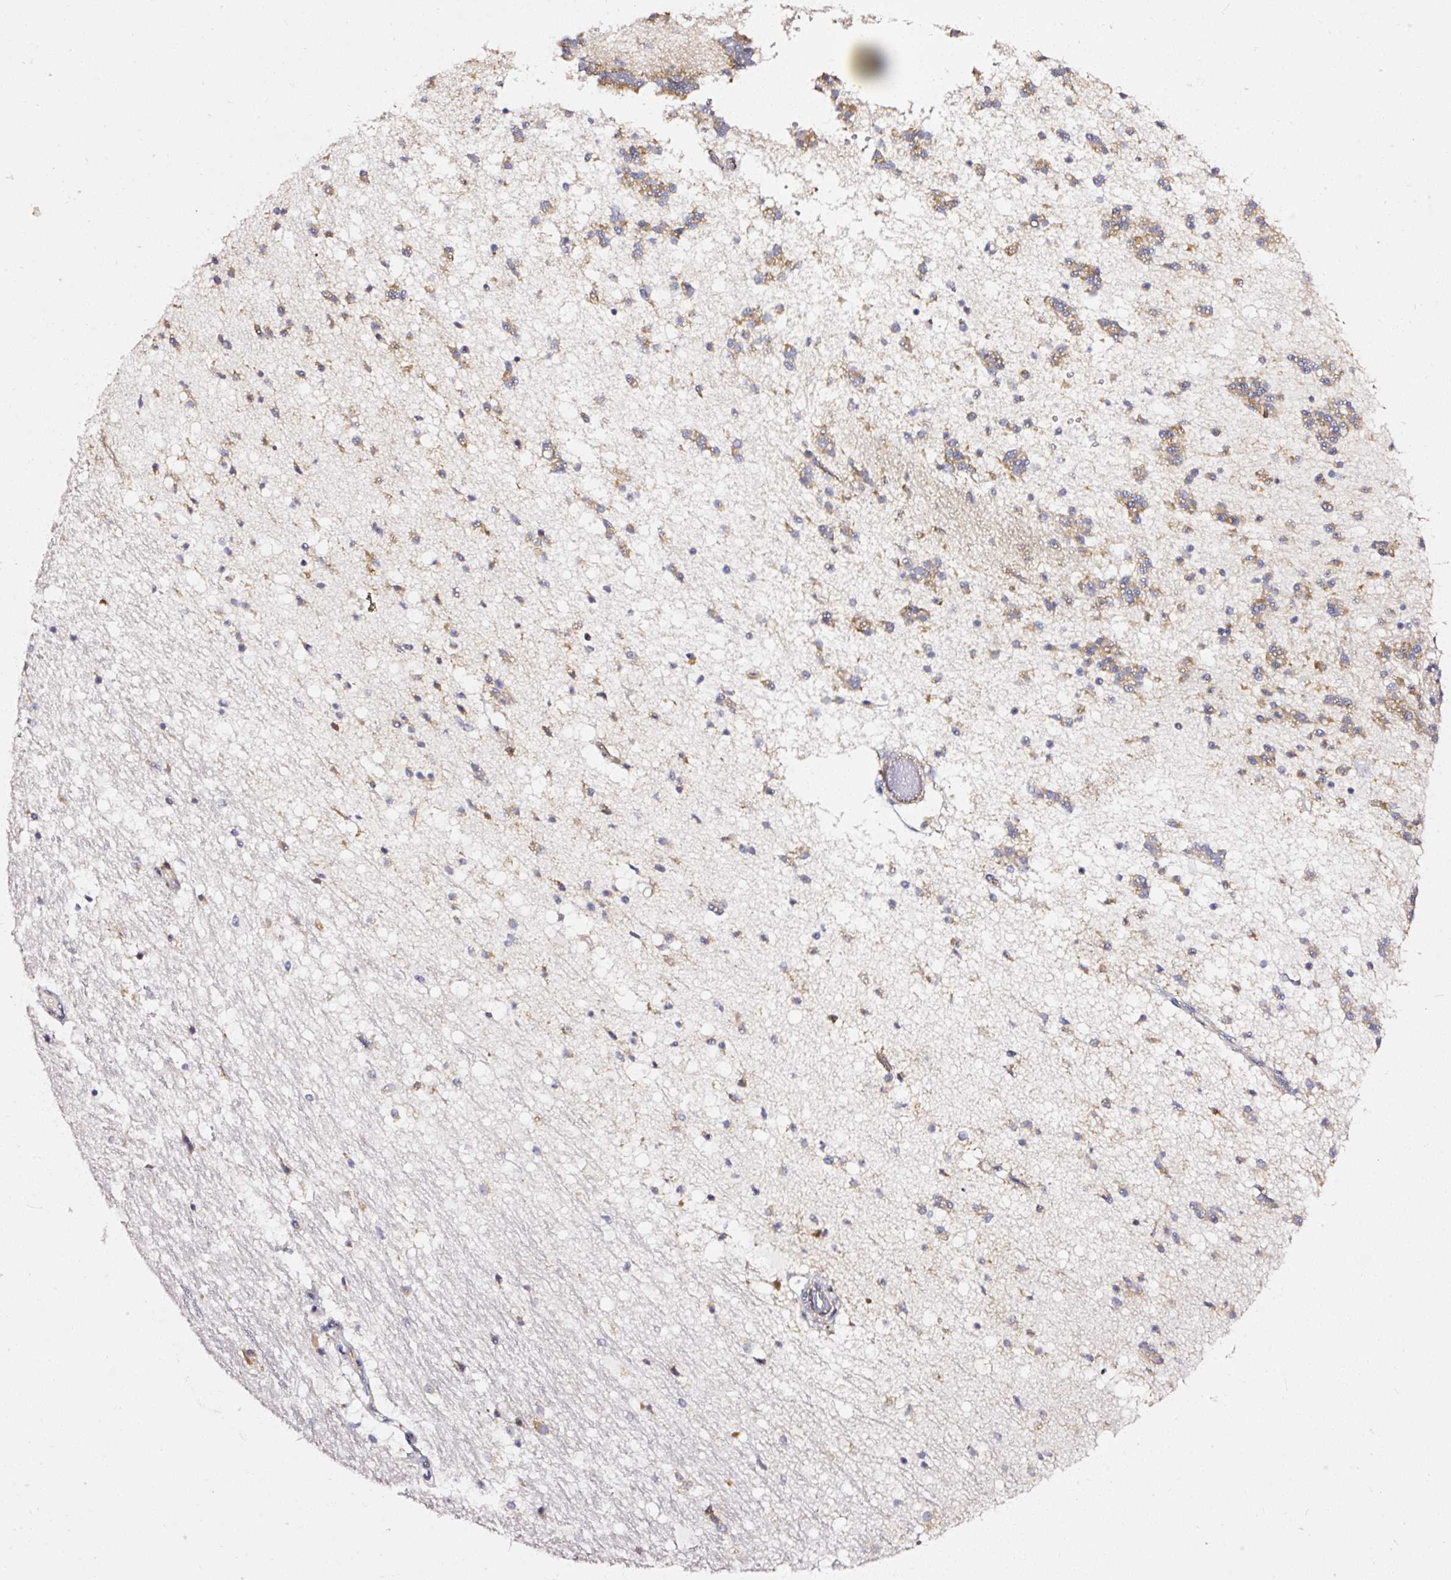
{"staining": {"intensity": "negative", "quantity": "none", "location": "none"}, "tissue": "caudate", "cell_type": "Glial cells", "image_type": "normal", "snomed": [{"axis": "morphology", "description": "Normal tissue, NOS"}, {"axis": "topography", "description": "Lateral ventricle wall"}], "caption": "This is a histopathology image of immunohistochemistry (IHC) staining of unremarkable caudate, which shows no expression in glial cells. (DAB (3,3'-diaminobenzidine) immunohistochemistry, high magnification).", "gene": "RPL10A", "patient": {"sex": "male", "age": 37}}